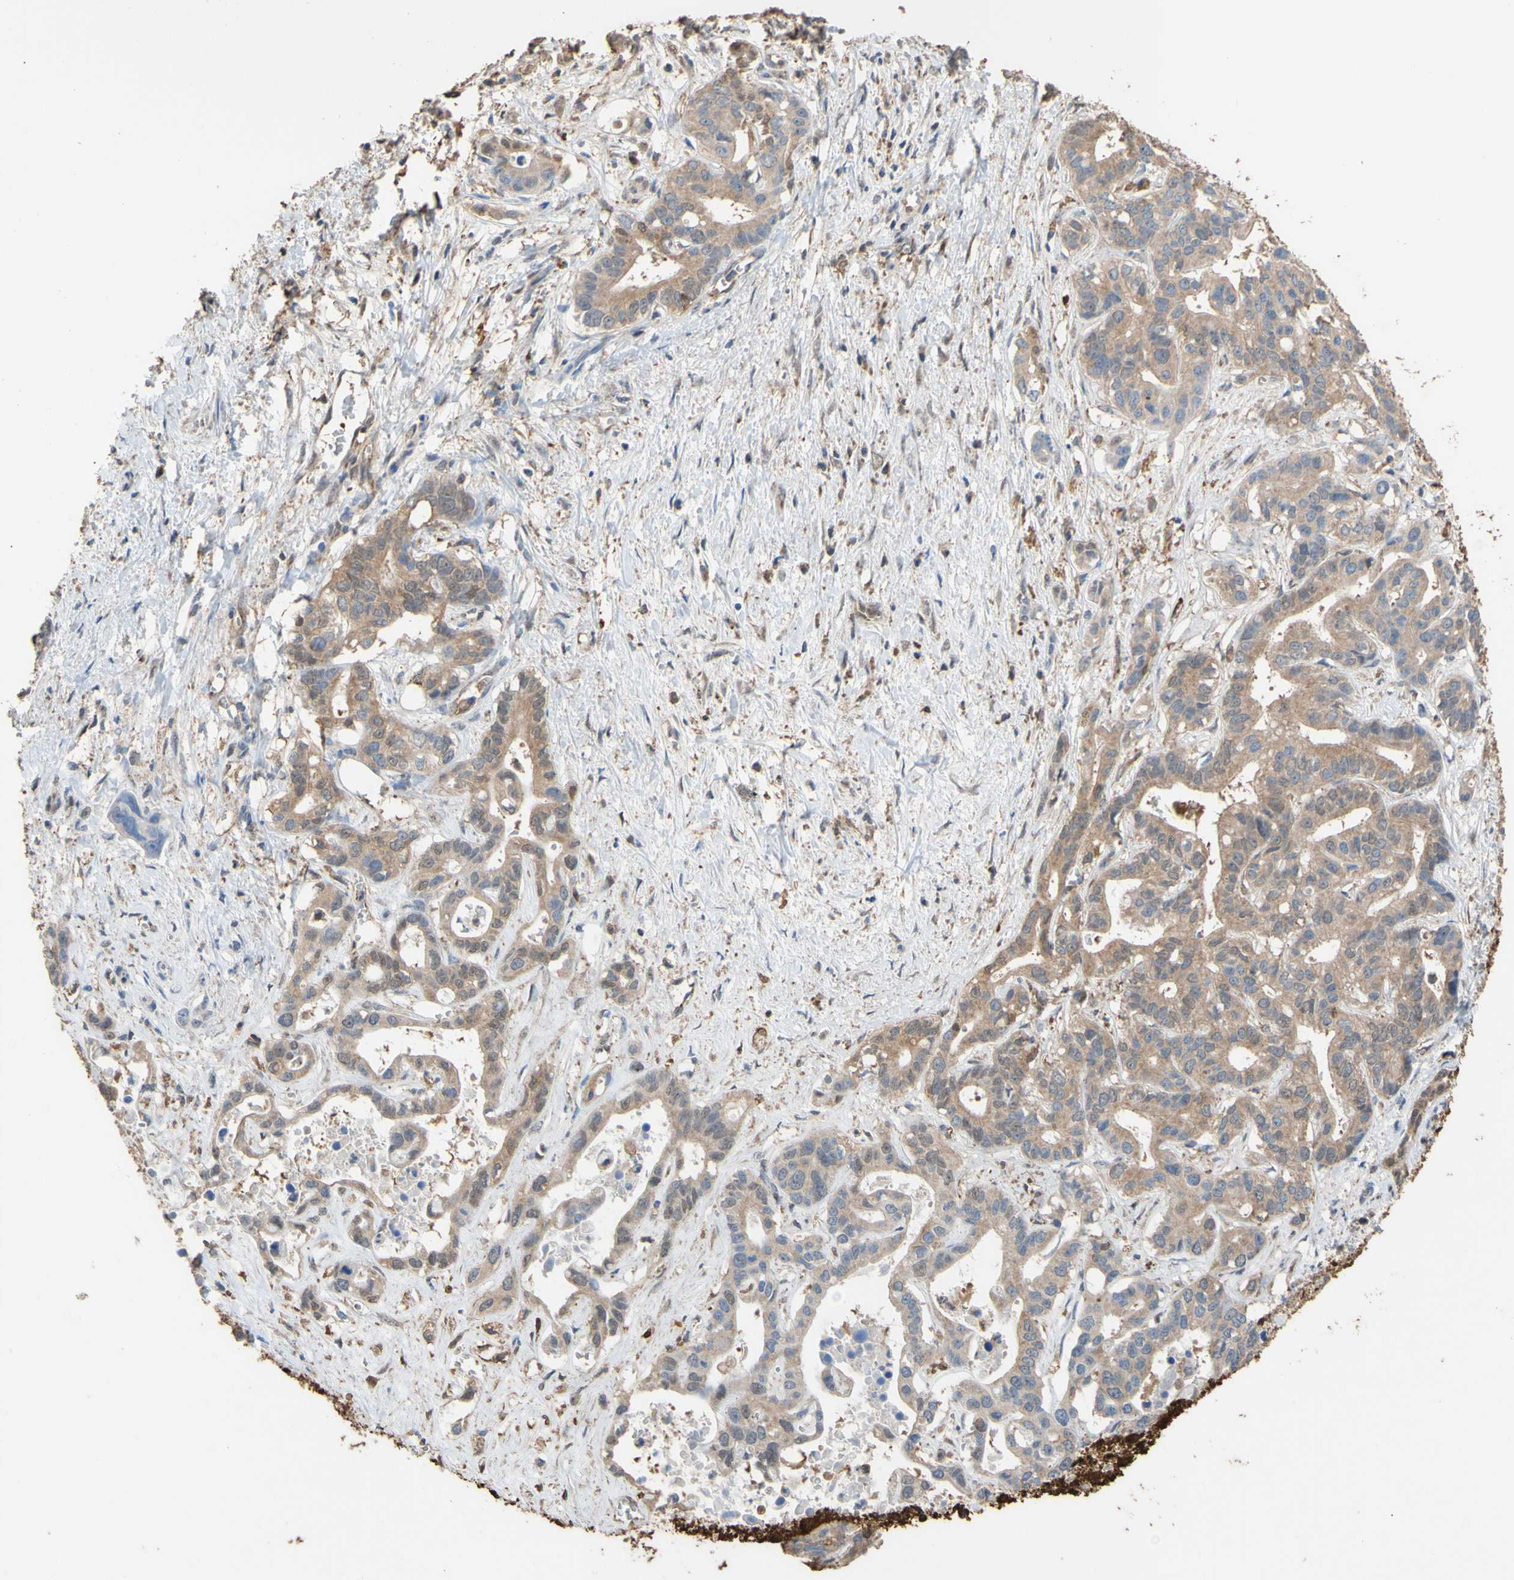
{"staining": {"intensity": "weak", "quantity": ">75%", "location": "cytoplasmic/membranous"}, "tissue": "liver cancer", "cell_type": "Tumor cells", "image_type": "cancer", "snomed": [{"axis": "morphology", "description": "Cholangiocarcinoma"}, {"axis": "topography", "description": "Liver"}], "caption": "Tumor cells demonstrate weak cytoplasmic/membranous positivity in approximately >75% of cells in liver cancer (cholangiocarcinoma). (DAB = brown stain, brightfield microscopy at high magnification).", "gene": "ALDH9A1", "patient": {"sex": "female", "age": 65}}